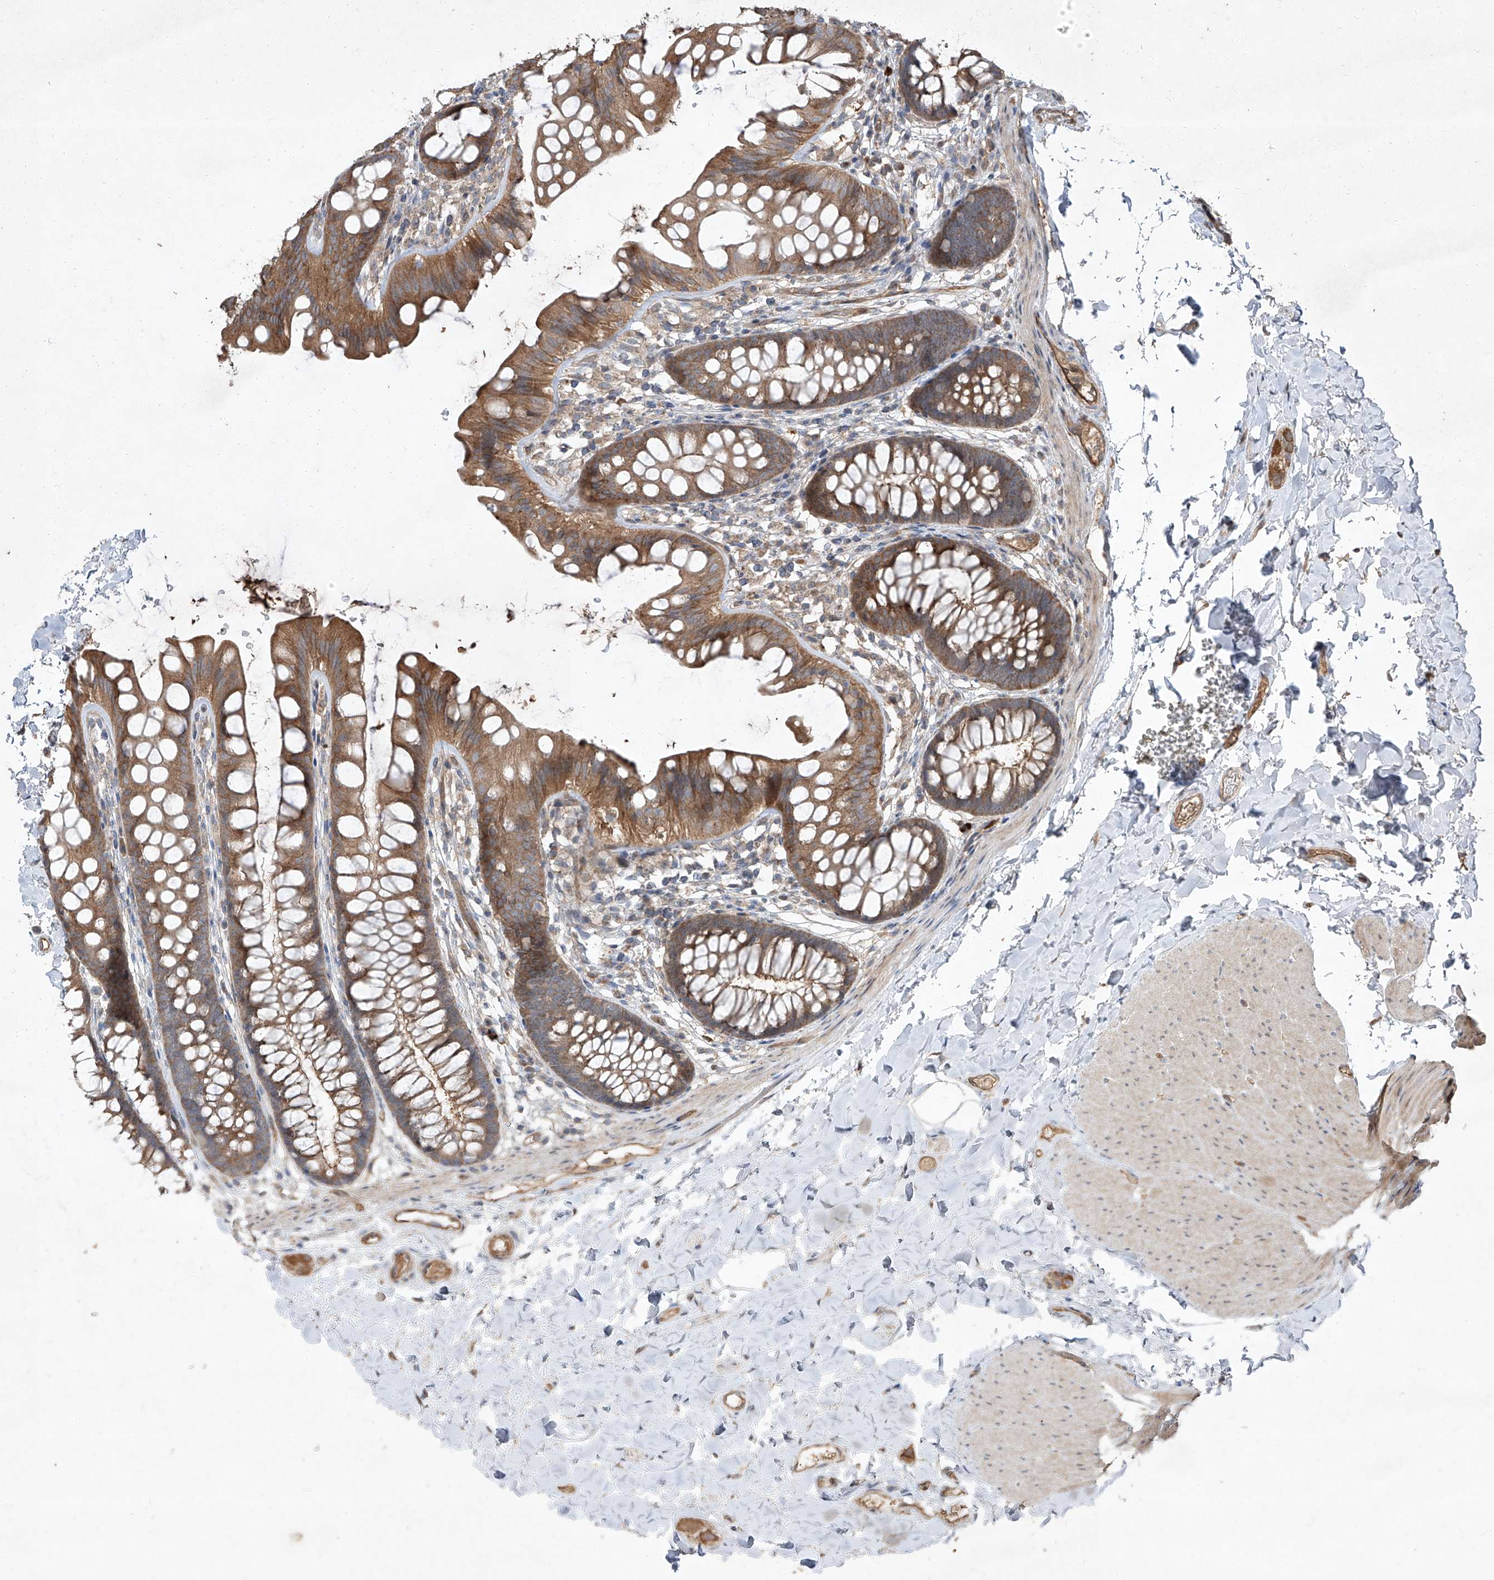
{"staining": {"intensity": "strong", "quantity": ">75%", "location": "cytoplasmic/membranous,nuclear"}, "tissue": "colon", "cell_type": "Endothelial cells", "image_type": "normal", "snomed": [{"axis": "morphology", "description": "Normal tissue, NOS"}, {"axis": "topography", "description": "Colon"}], "caption": "Endothelial cells demonstrate high levels of strong cytoplasmic/membranous,nuclear positivity in about >75% of cells in normal colon.", "gene": "CCN1", "patient": {"sex": "female", "age": 62}}